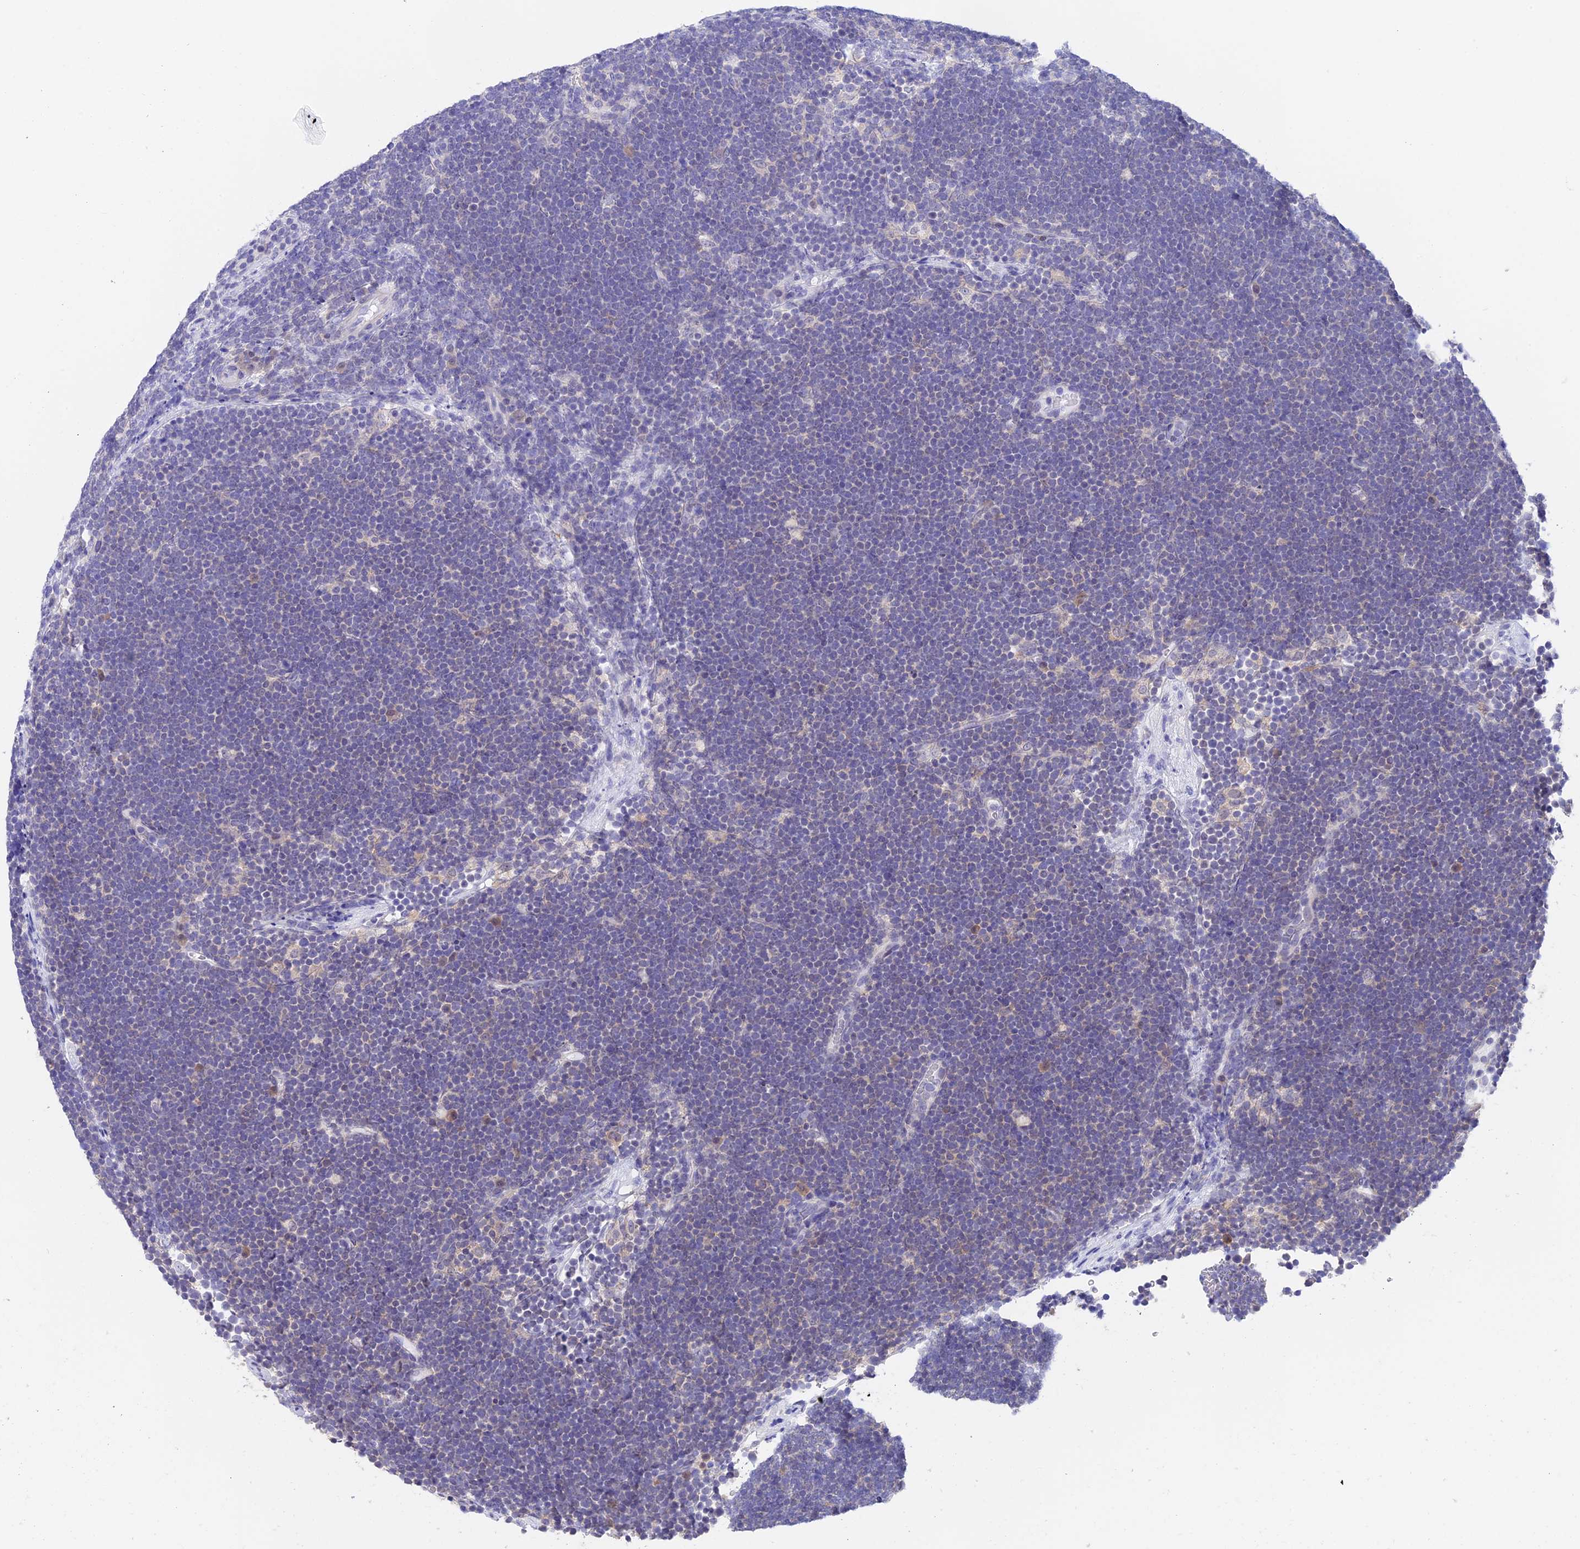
{"staining": {"intensity": "negative", "quantity": "none", "location": "none"}, "tissue": "lymphoma", "cell_type": "Tumor cells", "image_type": "cancer", "snomed": [{"axis": "morphology", "description": "Malignant lymphoma, non-Hodgkin's type, High grade"}, {"axis": "topography", "description": "Lymph node"}], "caption": "Malignant lymphoma, non-Hodgkin's type (high-grade) was stained to show a protein in brown. There is no significant positivity in tumor cells. The staining is performed using DAB (3,3'-diaminobenzidine) brown chromogen with nuclei counter-stained in using hematoxylin.", "gene": "STUB1", "patient": {"sex": "male", "age": 13}}